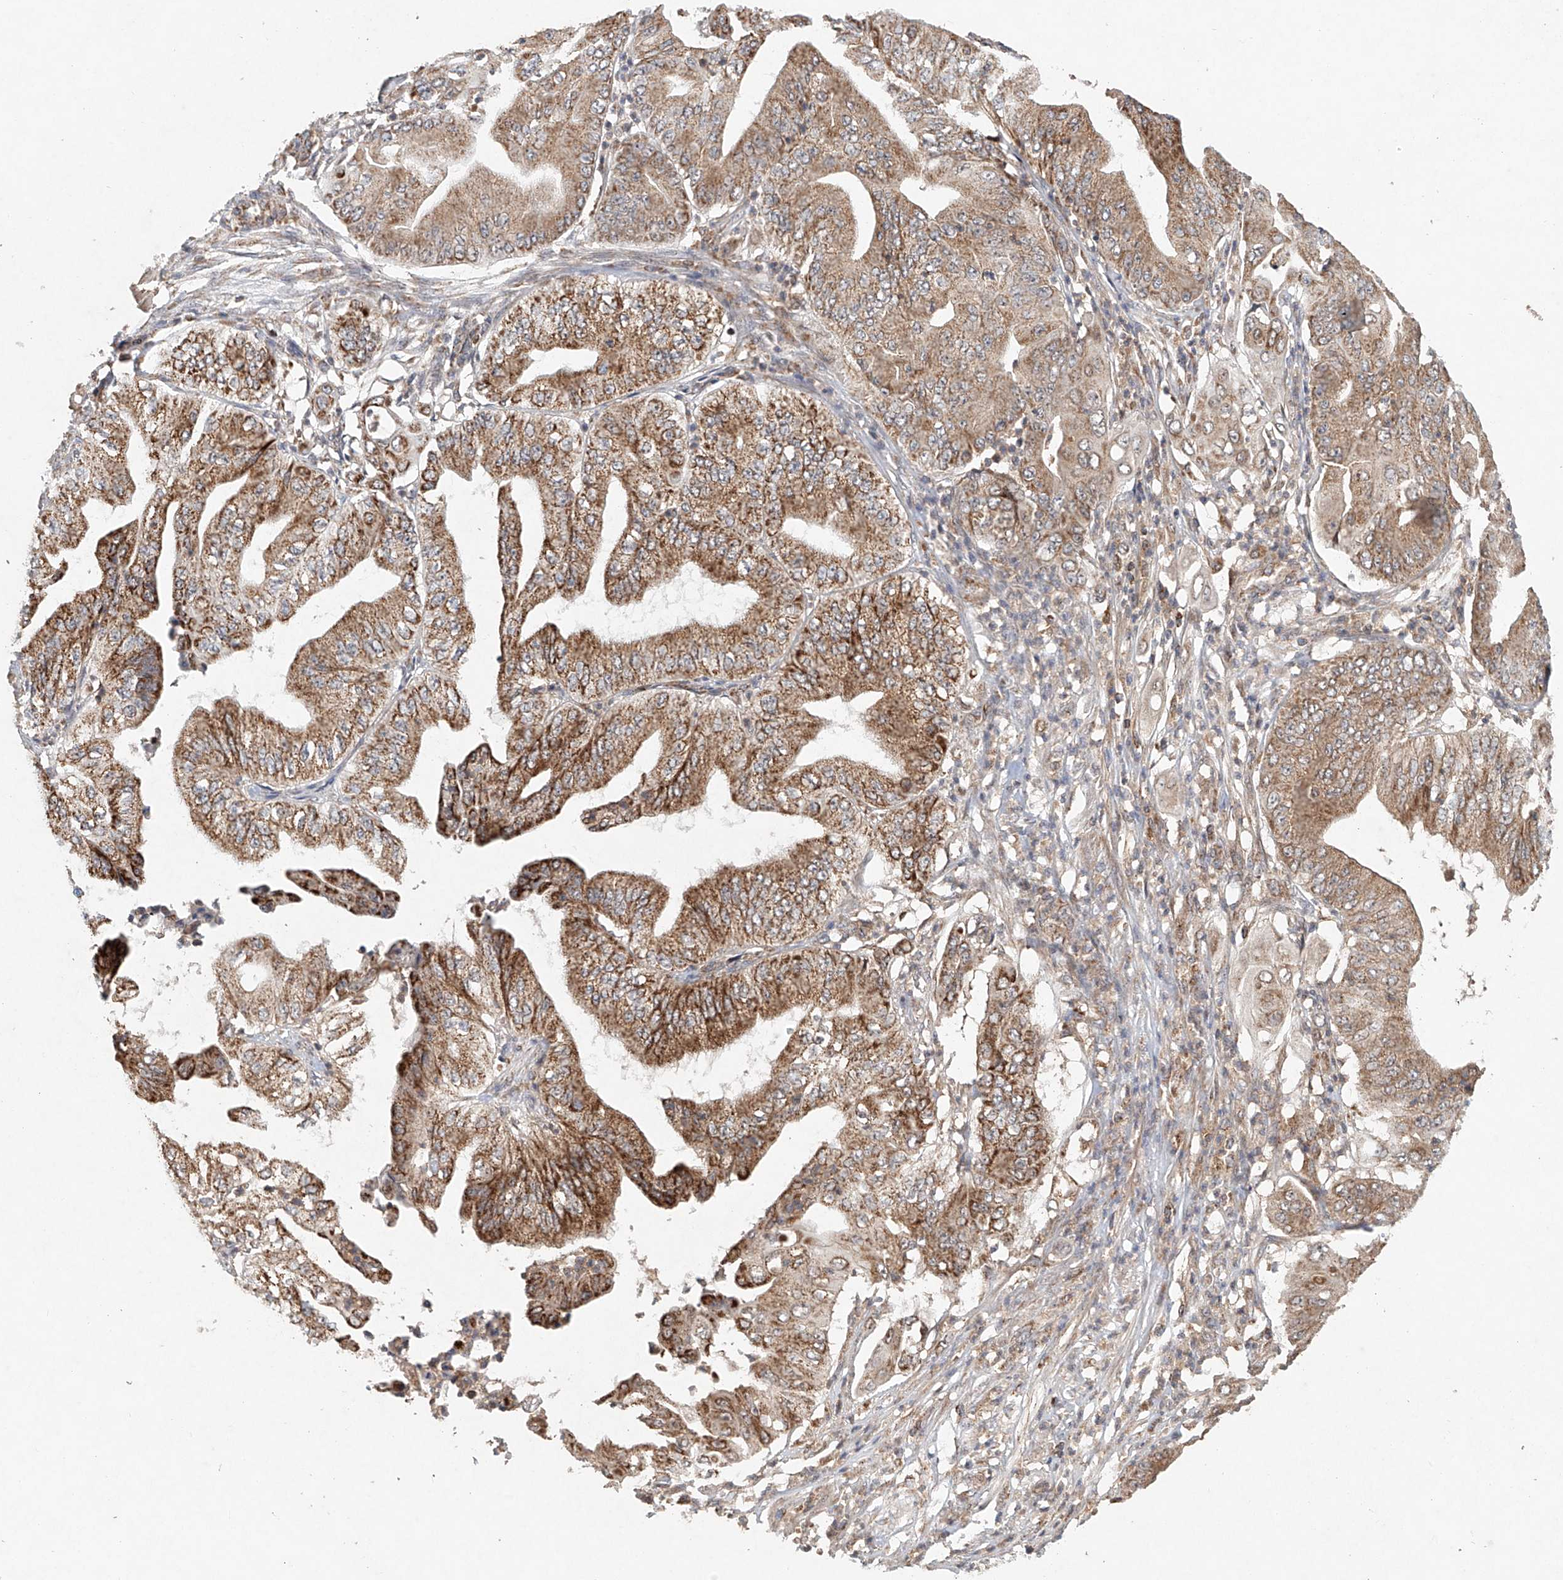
{"staining": {"intensity": "moderate", "quantity": ">75%", "location": "cytoplasmic/membranous"}, "tissue": "pancreatic cancer", "cell_type": "Tumor cells", "image_type": "cancer", "snomed": [{"axis": "morphology", "description": "Adenocarcinoma, NOS"}, {"axis": "topography", "description": "Pancreas"}], "caption": "Moderate cytoplasmic/membranous positivity is identified in about >75% of tumor cells in pancreatic cancer.", "gene": "DCAF11", "patient": {"sex": "female", "age": 77}}